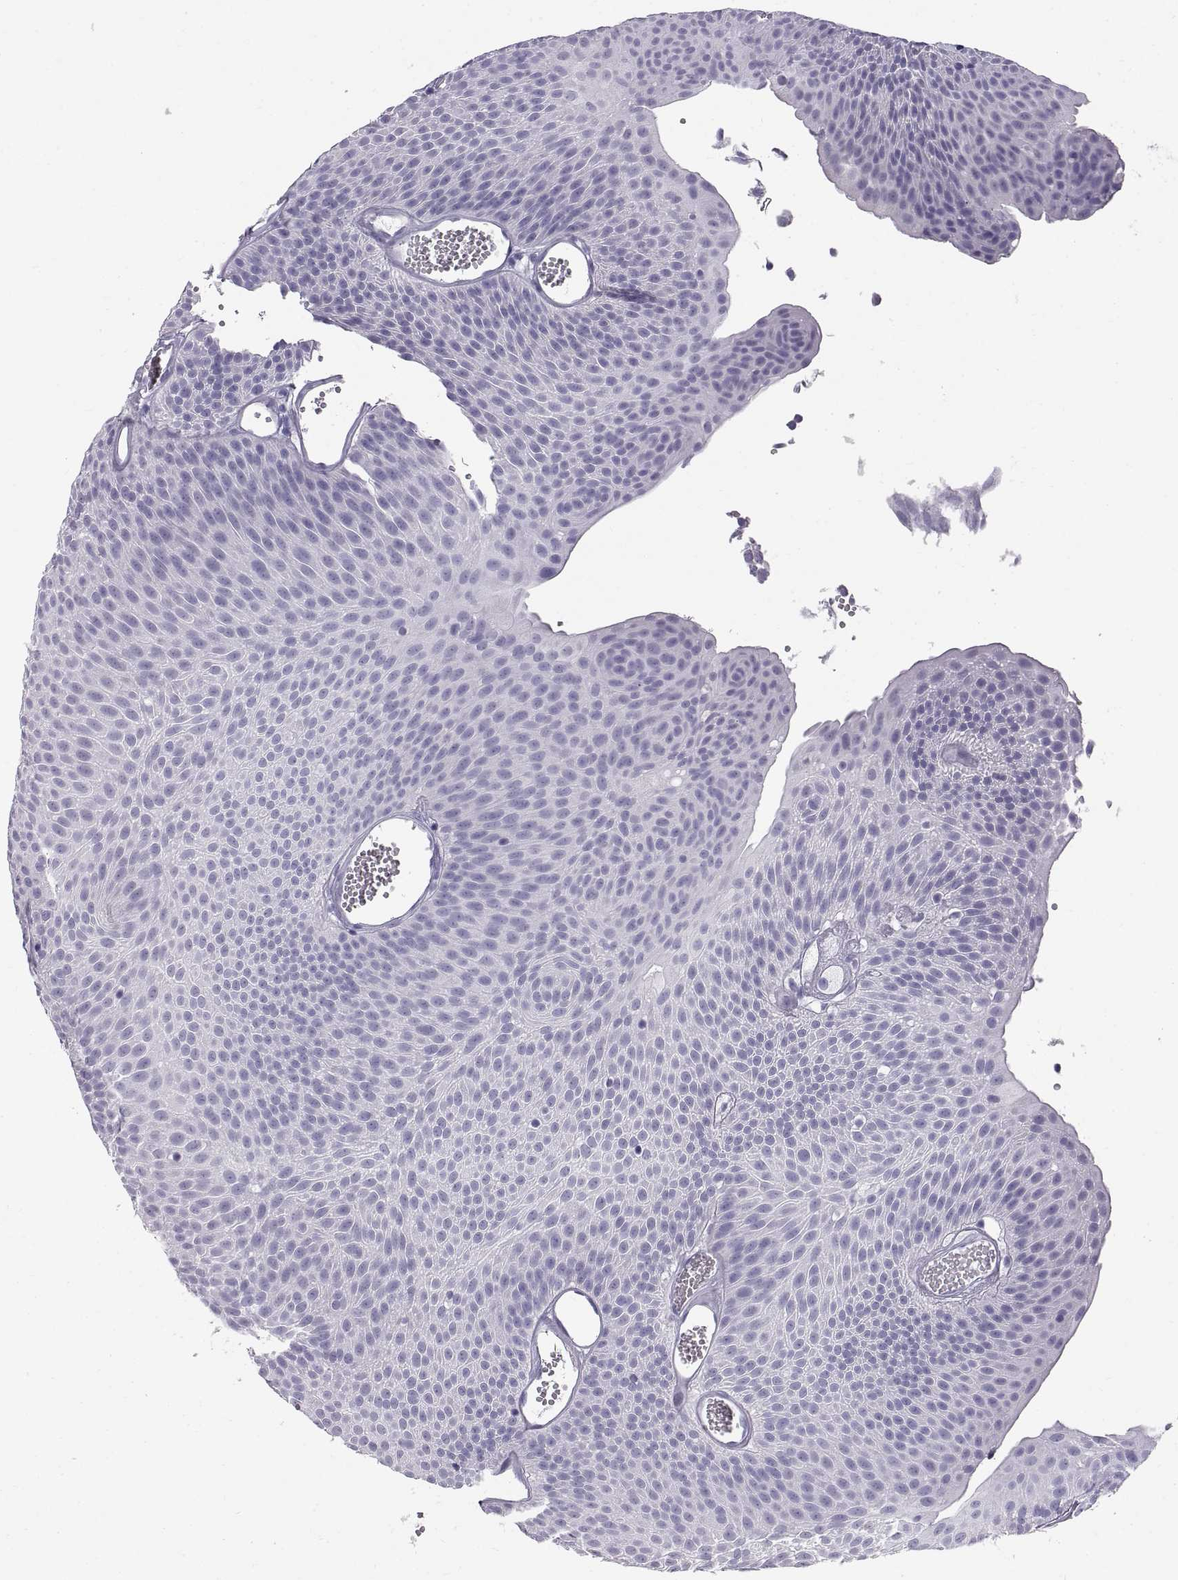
{"staining": {"intensity": "negative", "quantity": "none", "location": "none"}, "tissue": "urothelial cancer", "cell_type": "Tumor cells", "image_type": "cancer", "snomed": [{"axis": "morphology", "description": "Urothelial carcinoma, Low grade"}, {"axis": "topography", "description": "Urinary bladder"}], "caption": "Tumor cells show no significant protein expression in urothelial carcinoma (low-grade).", "gene": "WFDC8", "patient": {"sex": "male", "age": 52}}